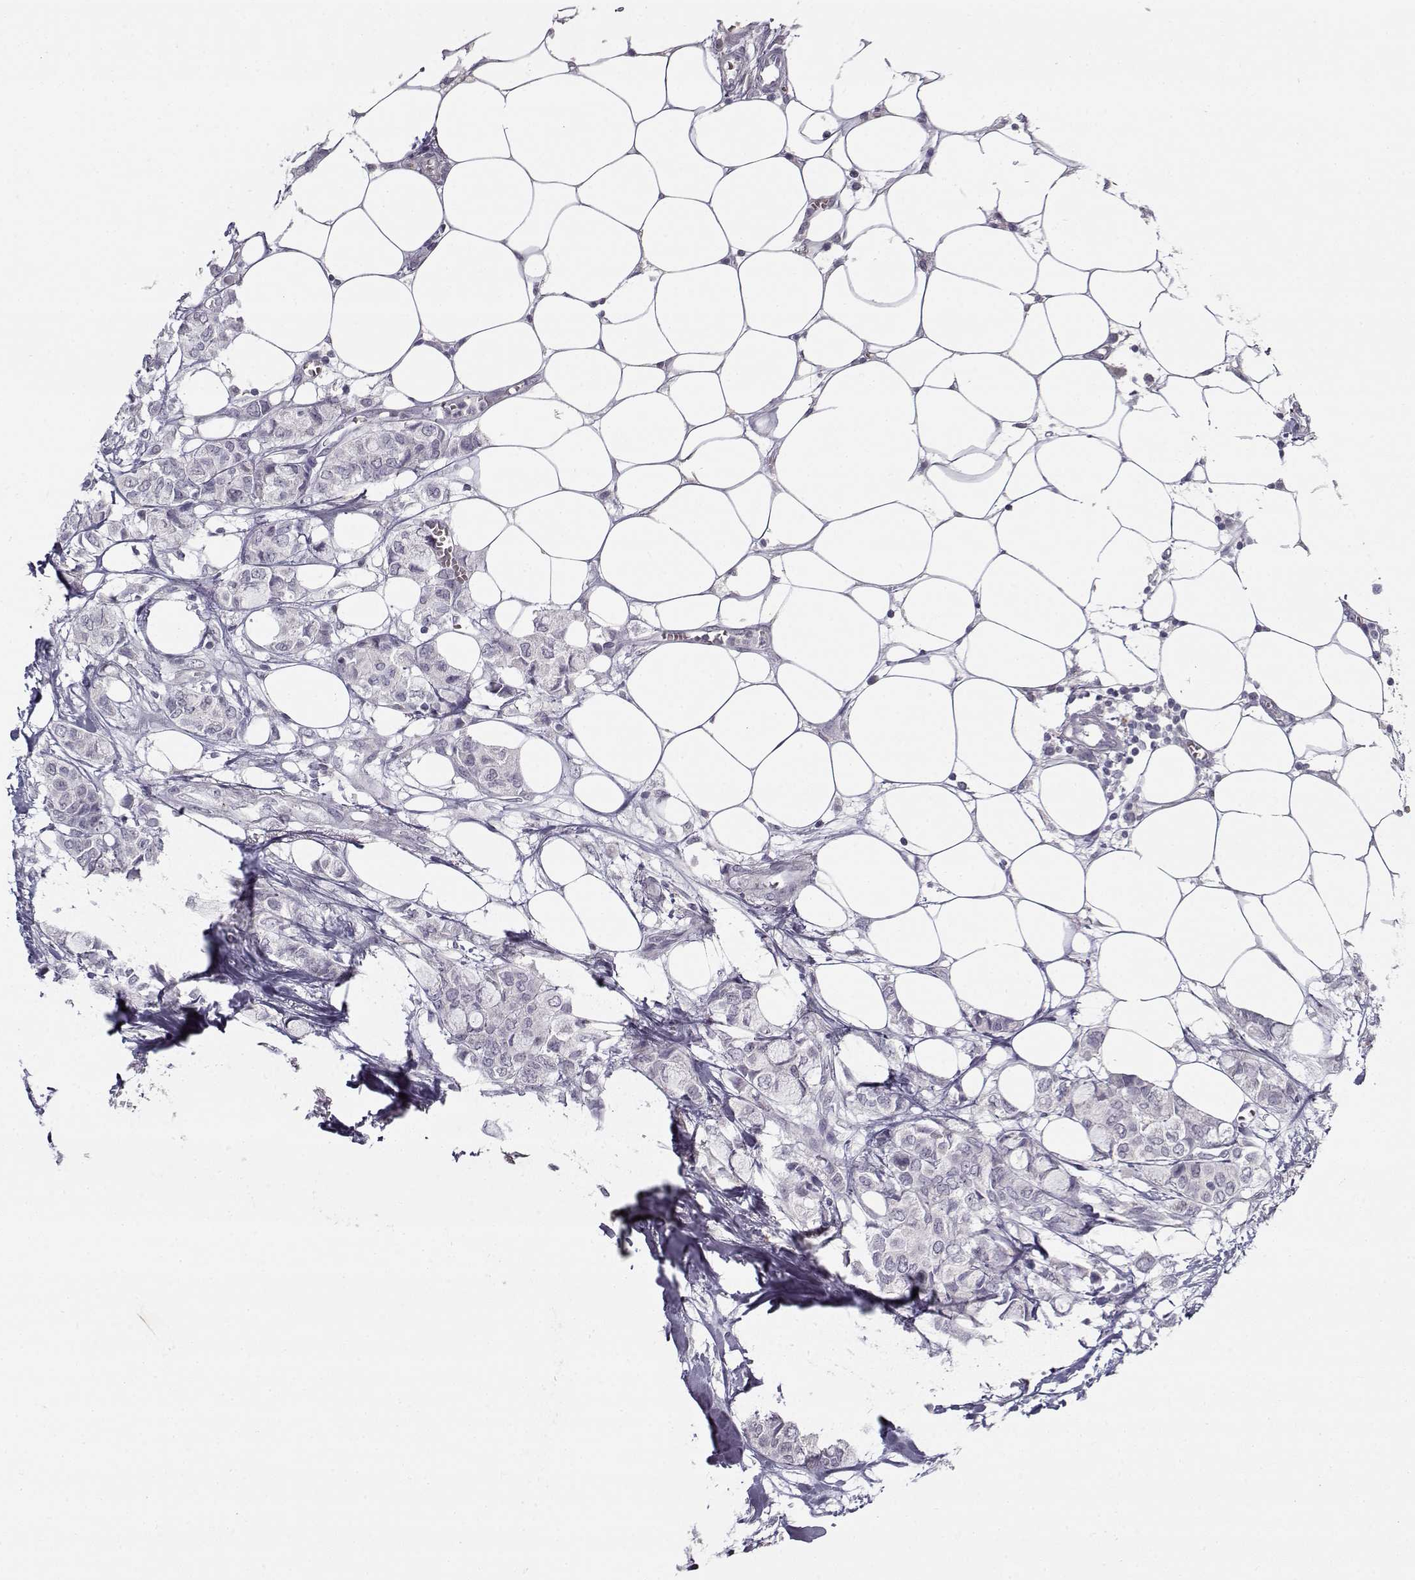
{"staining": {"intensity": "negative", "quantity": "none", "location": "none"}, "tissue": "breast cancer", "cell_type": "Tumor cells", "image_type": "cancer", "snomed": [{"axis": "morphology", "description": "Duct carcinoma"}, {"axis": "topography", "description": "Breast"}], "caption": "An immunohistochemistry (IHC) micrograph of breast cancer is shown. There is no staining in tumor cells of breast cancer.", "gene": "SNCA", "patient": {"sex": "female", "age": 85}}